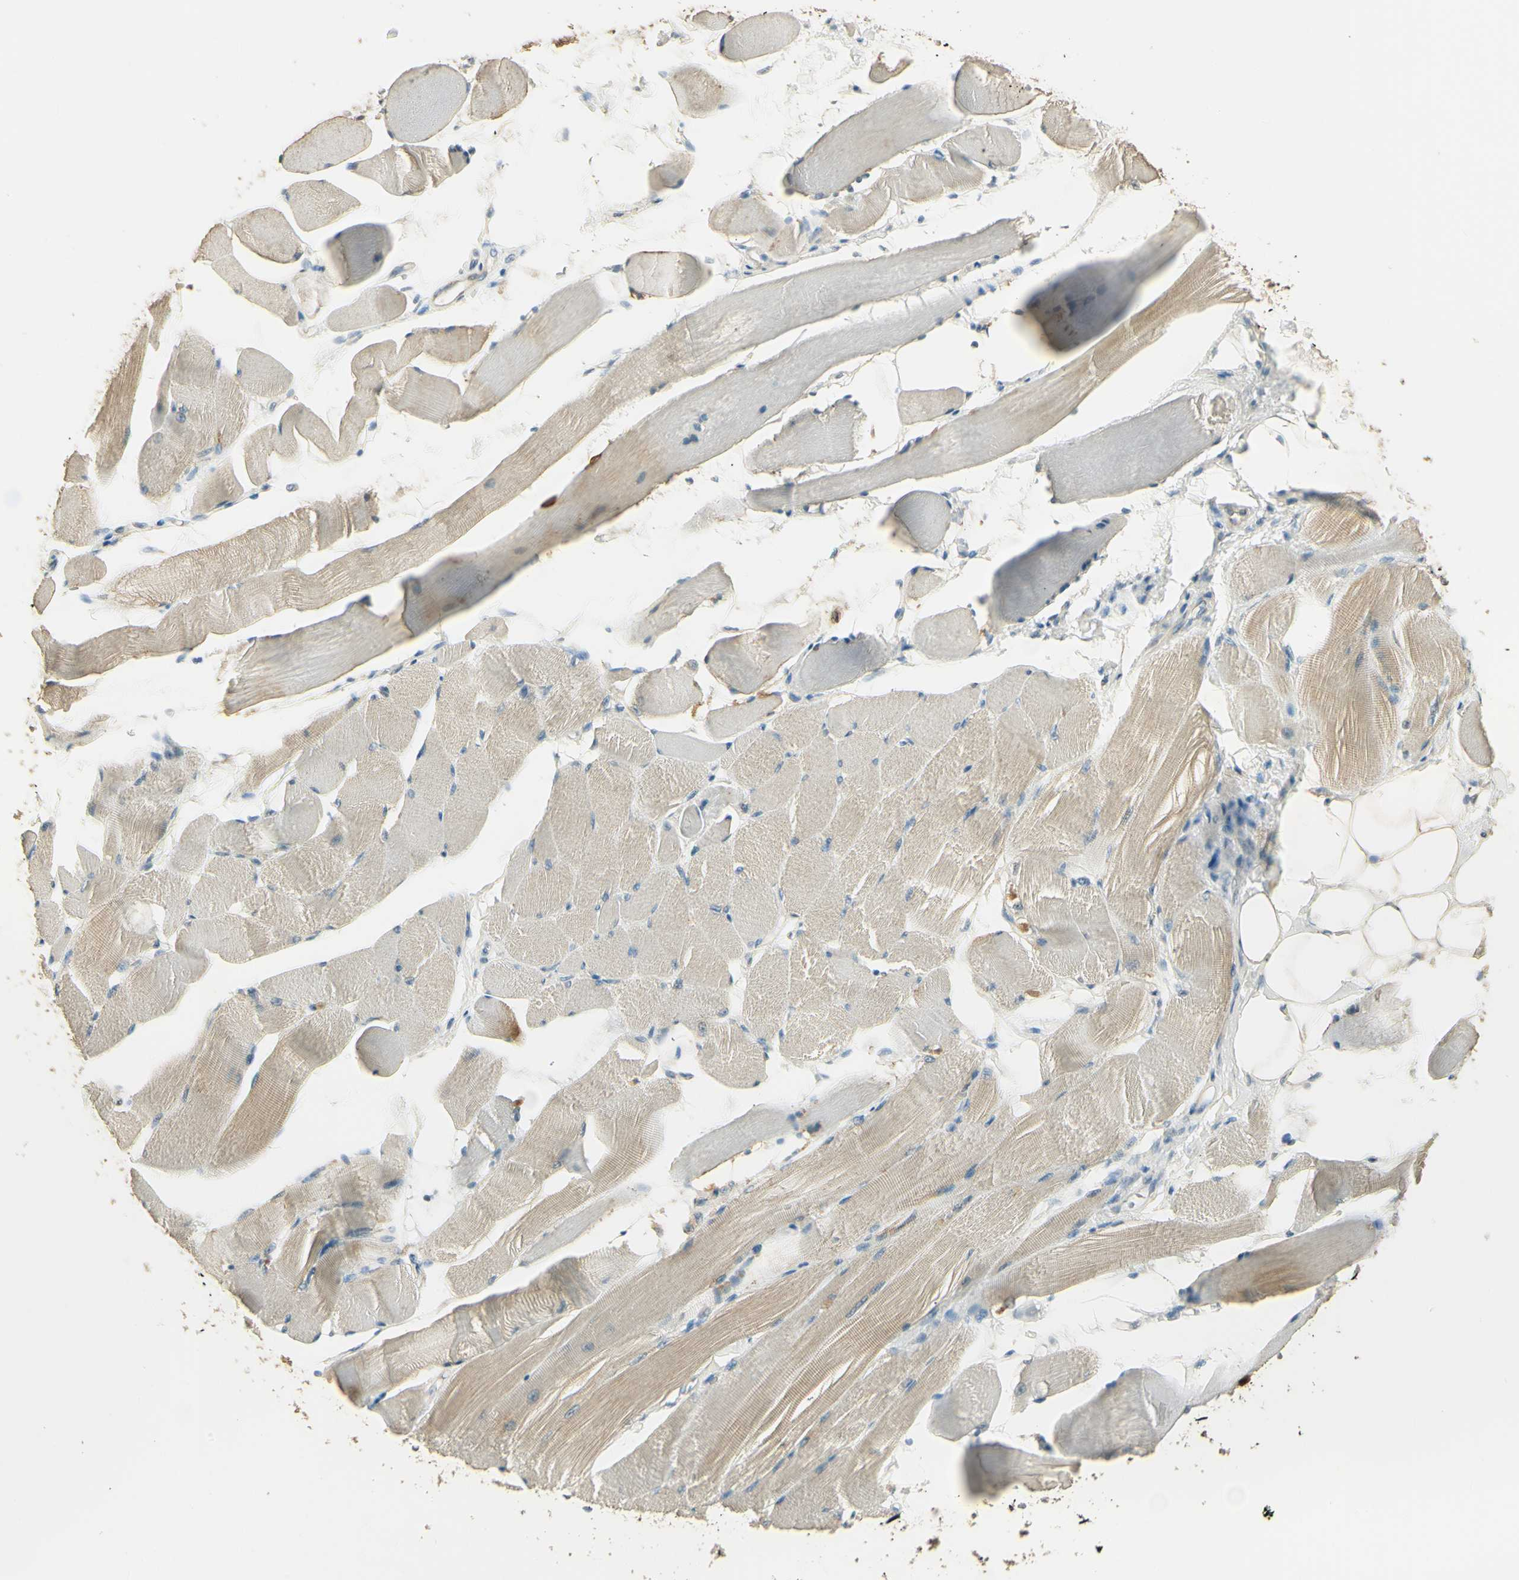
{"staining": {"intensity": "moderate", "quantity": "25%-75%", "location": "cytoplasmic/membranous"}, "tissue": "skeletal muscle", "cell_type": "Myocytes", "image_type": "normal", "snomed": [{"axis": "morphology", "description": "Normal tissue, NOS"}, {"axis": "topography", "description": "Skeletal muscle"}, {"axis": "topography", "description": "Peripheral nerve tissue"}], "caption": "Immunohistochemistry of normal human skeletal muscle demonstrates medium levels of moderate cytoplasmic/membranous expression in approximately 25%-75% of myocytes. The protein of interest is stained brown, and the nuclei are stained in blue (DAB IHC with brightfield microscopy, high magnification).", "gene": "UXS1", "patient": {"sex": "female", "age": 84}}